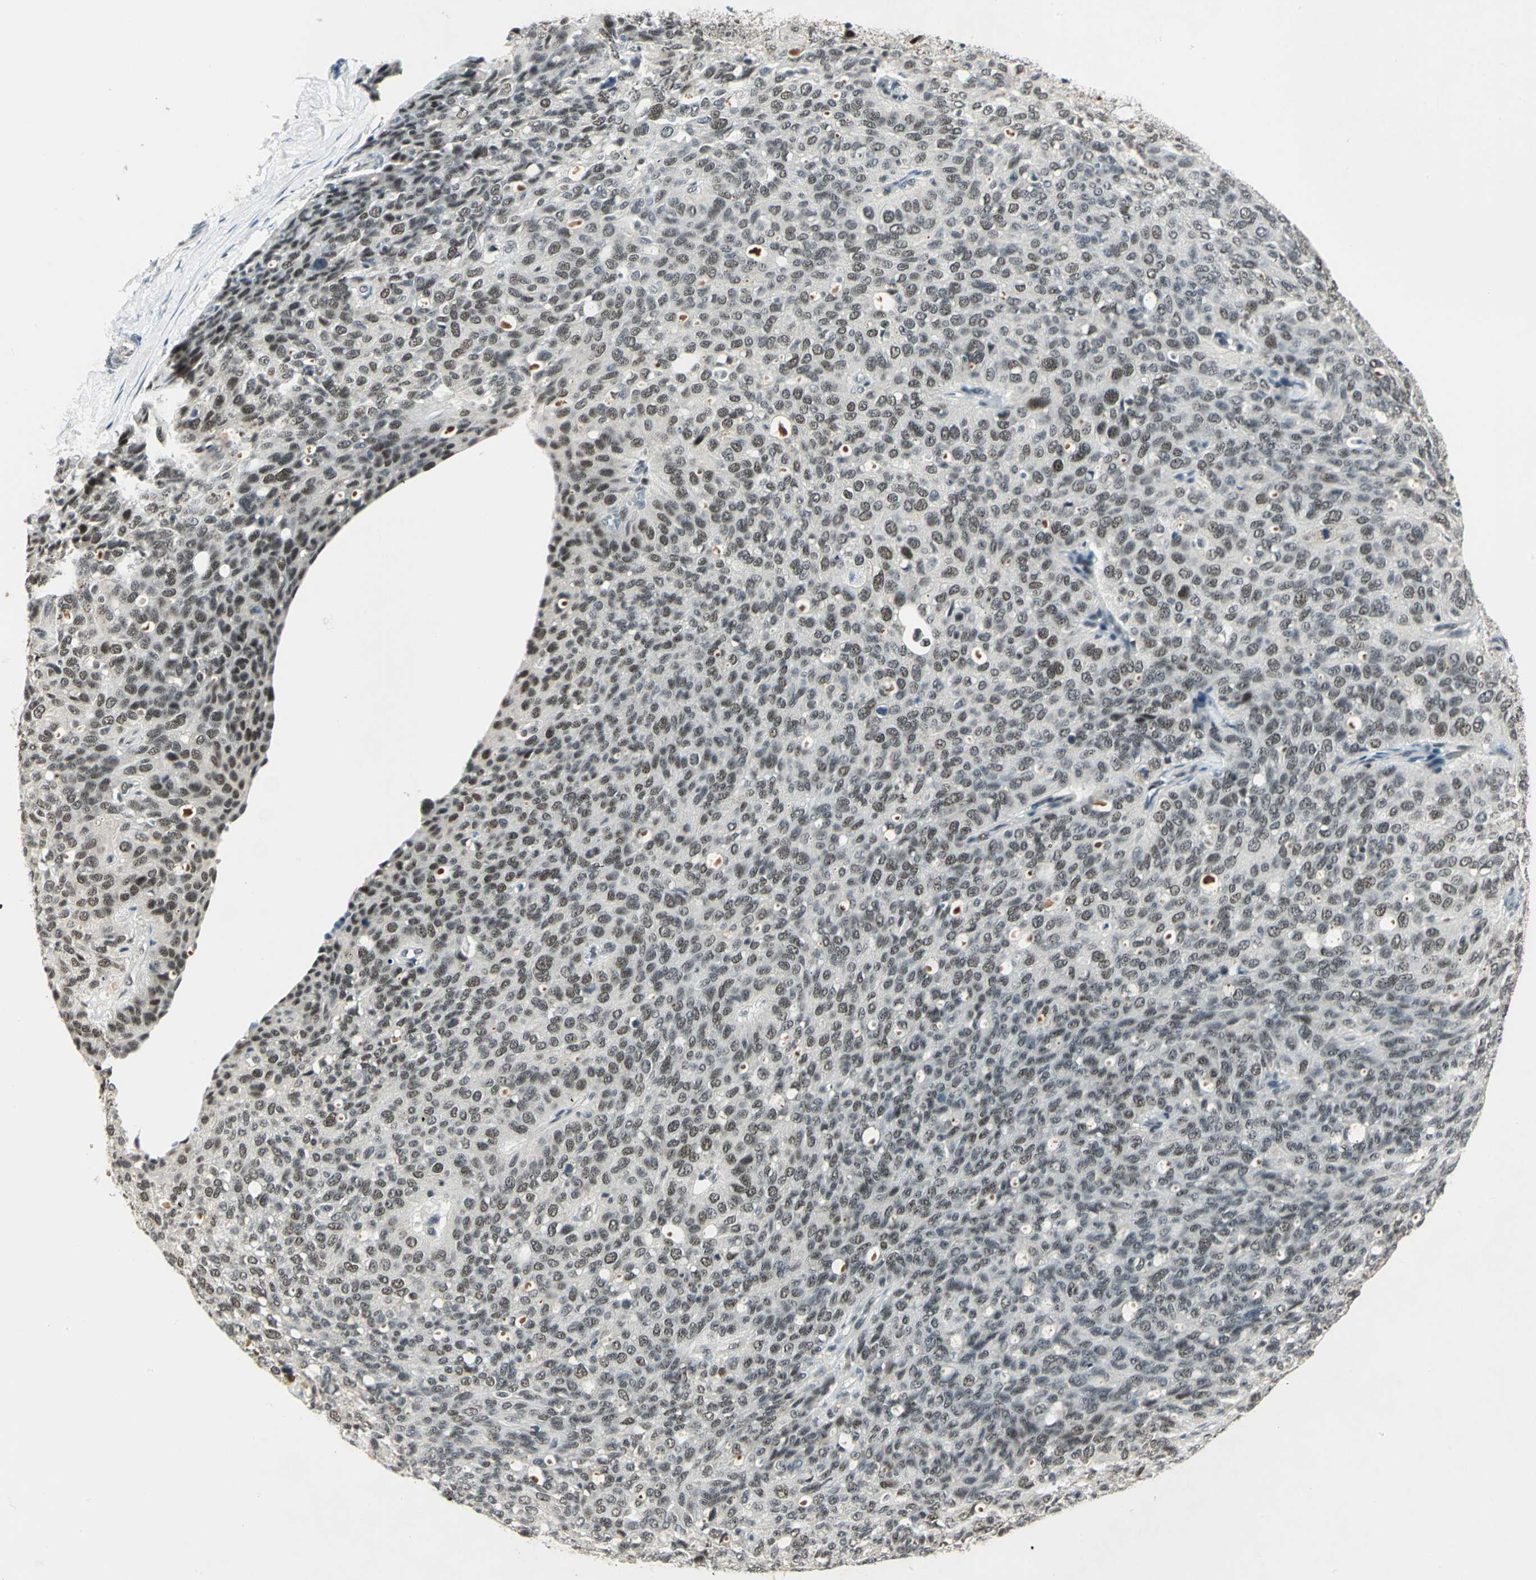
{"staining": {"intensity": "moderate", "quantity": ">75%", "location": "nuclear"}, "tissue": "ovarian cancer", "cell_type": "Tumor cells", "image_type": "cancer", "snomed": [{"axis": "morphology", "description": "Carcinoma, endometroid"}, {"axis": "topography", "description": "Ovary"}], "caption": "An image of human ovarian cancer stained for a protein reveals moderate nuclear brown staining in tumor cells. (DAB = brown stain, brightfield microscopy at high magnification).", "gene": "CCNT1", "patient": {"sex": "female", "age": 60}}